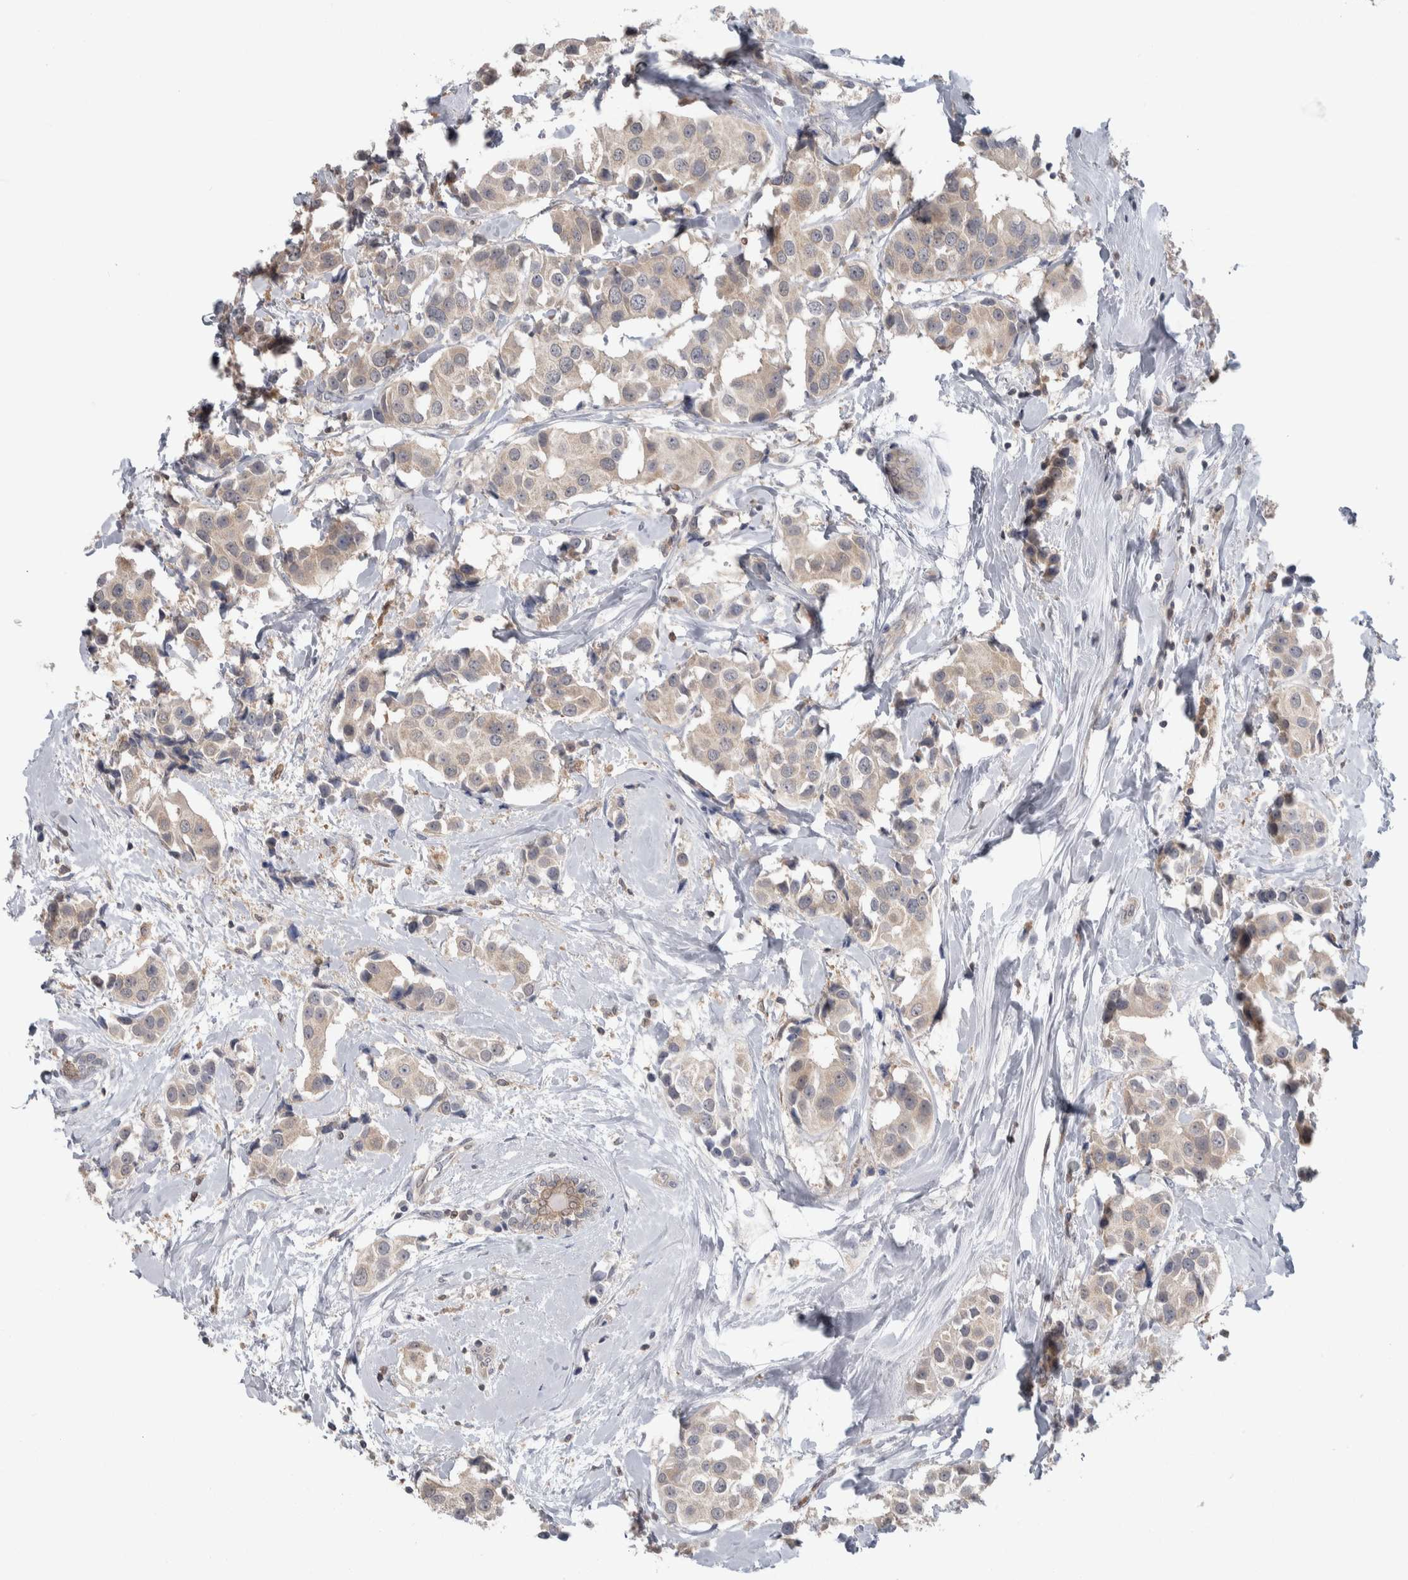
{"staining": {"intensity": "weak", "quantity": ">75%", "location": "cytoplasmic/membranous"}, "tissue": "breast cancer", "cell_type": "Tumor cells", "image_type": "cancer", "snomed": [{"axis": "morphology", "description": "Normal tissue, NOS"}, {"axis": "morphology", "description": "Duct carcinoma"}, {"axis": "topography", "description": "Breast"}], "caption": "This photomicrograph shows IHC staining of human breast intraductal carcinoma, with low weak cytoplasmic/membranous expression in about >75% of tumor cells.", "gene": "HTATIP2", "patient": {"sex": "female", "age": 39}}